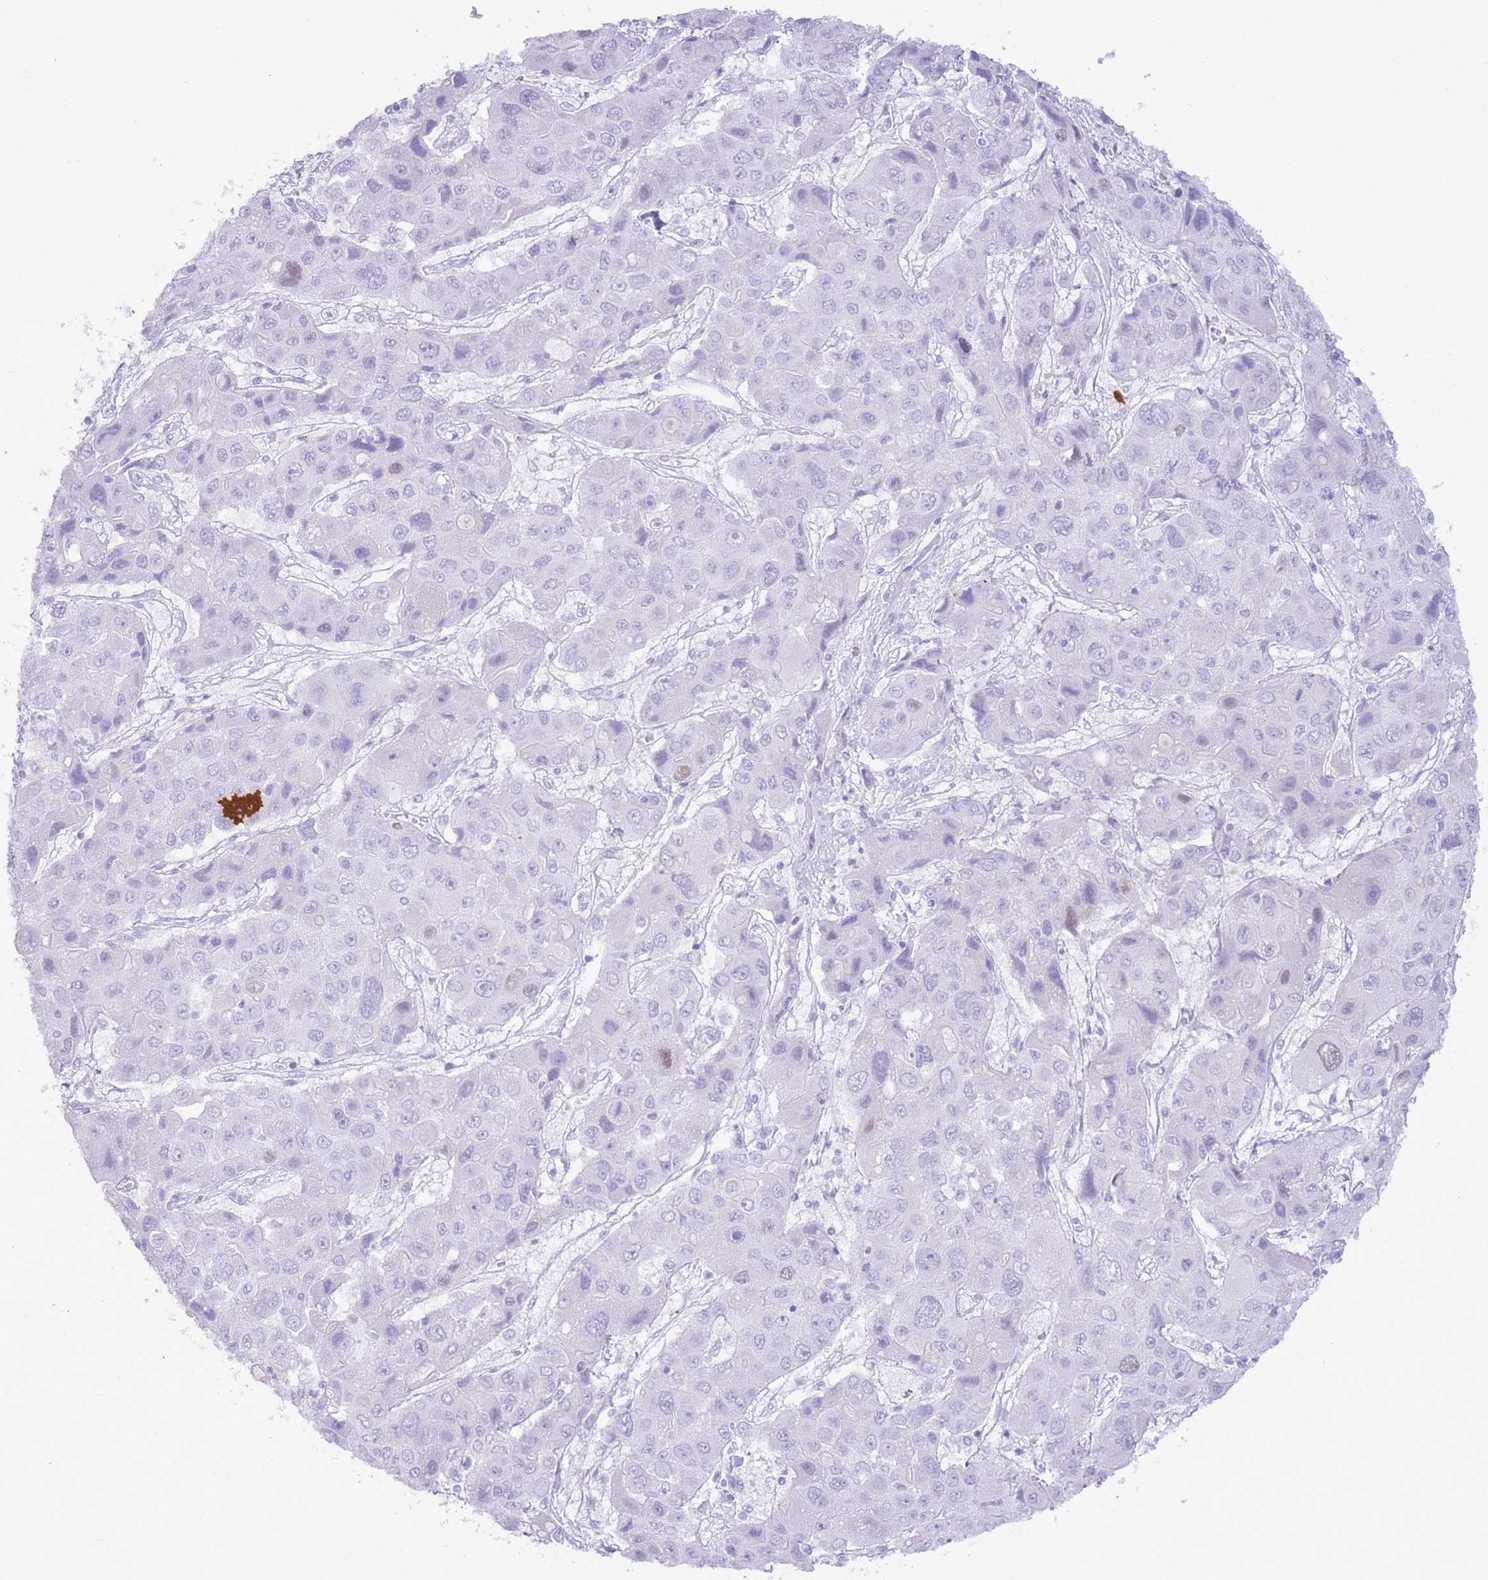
{"staining": {"intensity": "negative", "quantity": "none", "location": "none"}, "tissue": "liver cancer", "cell_type": "Tumor cells", "image_type": "cancer", "snomed": [{"axis": "morphology", "description": "Cholangiocarcinoma"}, {"axis": "topography", "description": "Liver"}], "caption": "Immunohistochemical staining of liver cancer displays no significant positivity in tumor cells. Nuclei are stained in blue.", "gene": "GMNN", "patient": {"sex": "male", "age": 67}}